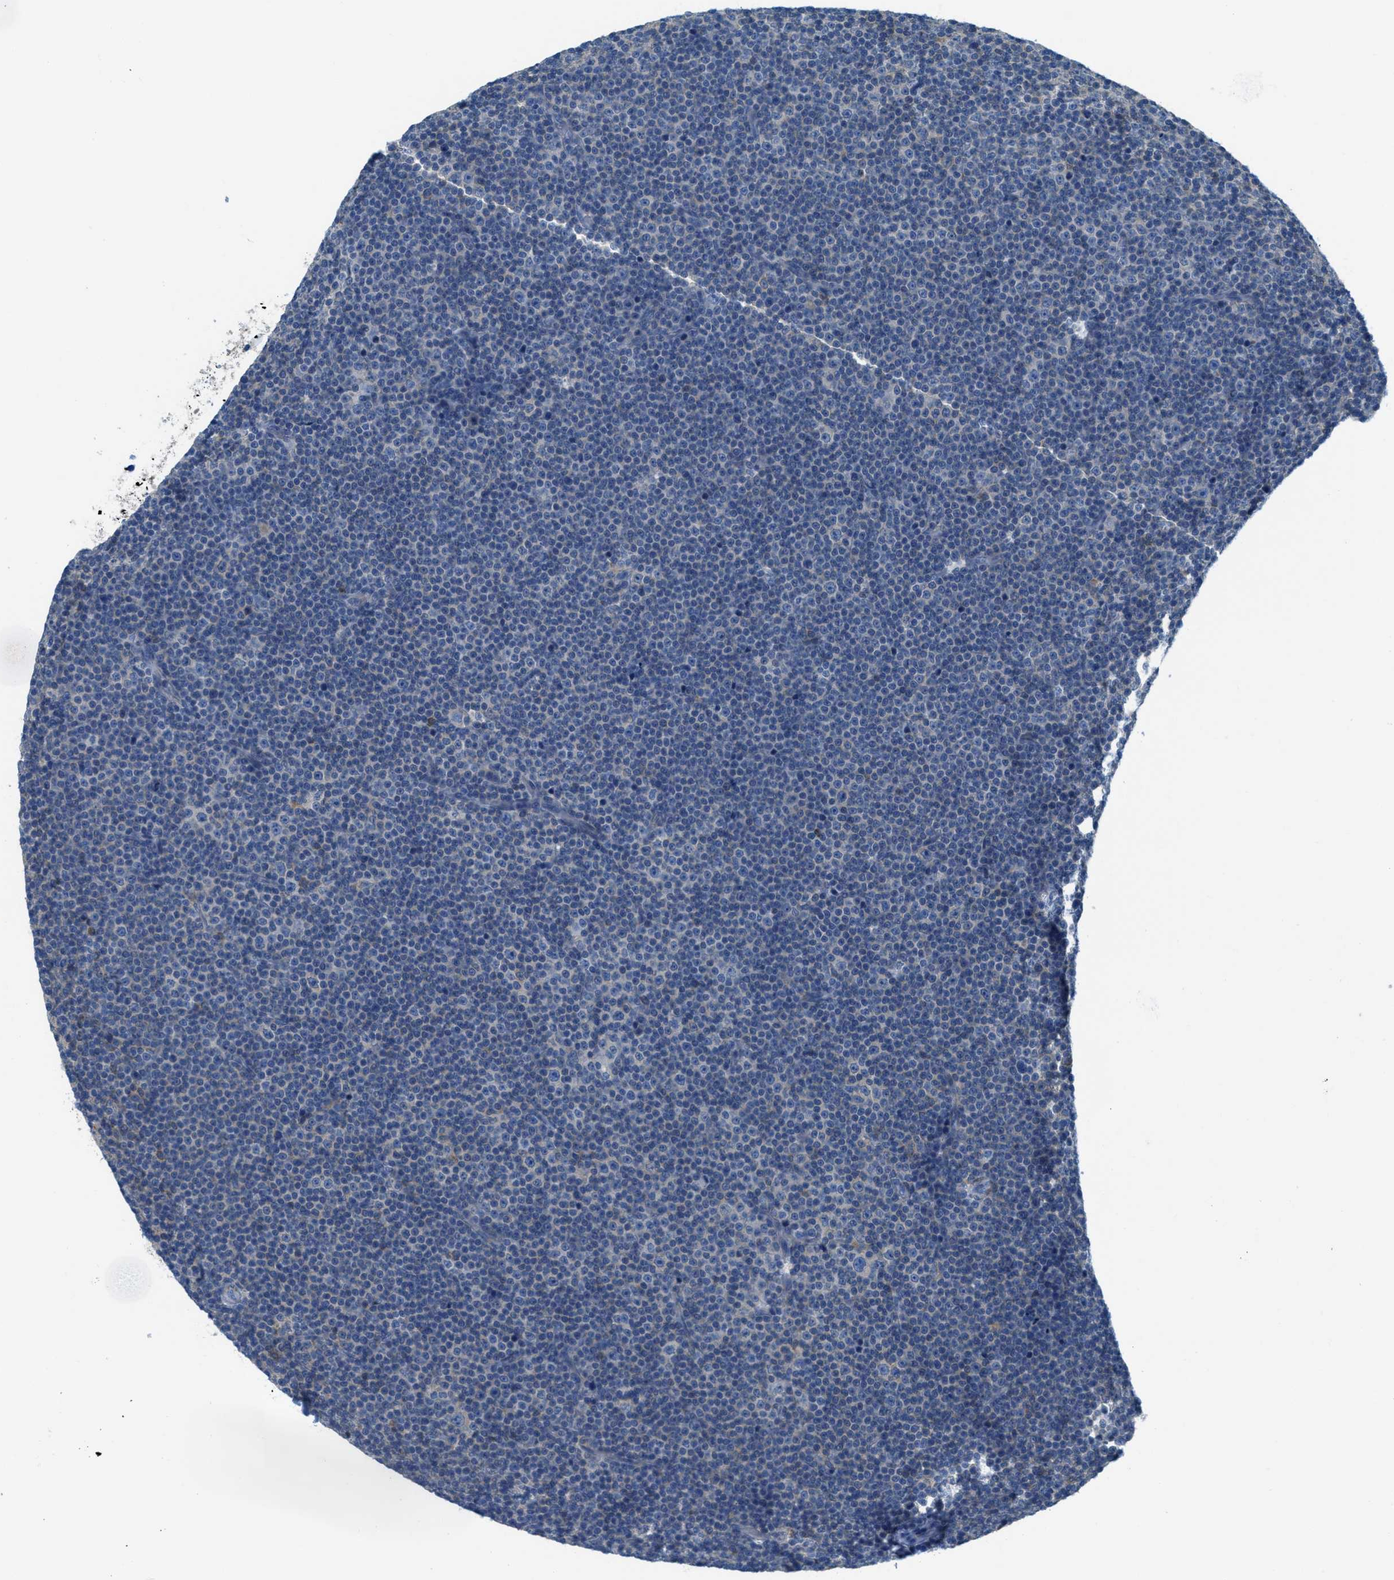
{"staining": {"intensity": "weak", "quantity": "<25%", "location": "cytoplasmic/membranous"}, "tissue": "lymphoma", "cell_type": "Tumor cells", "image_type": "cancer", "snomed": [{"axis": "morphology", "description": "Malignant lymphoma, non-Hodgkin's type, Low grade"}, {"axis": "topography", "description": "Lymph node"}], "caption": "IHC micrograph of low-grade malignant lymphoma, non-Hodgkin's type stained for a protein (brown), which exhibits no positivity in tumor cells.", "gene": "MAPRE2", "patient": {"sex": "female", "age": 67}}